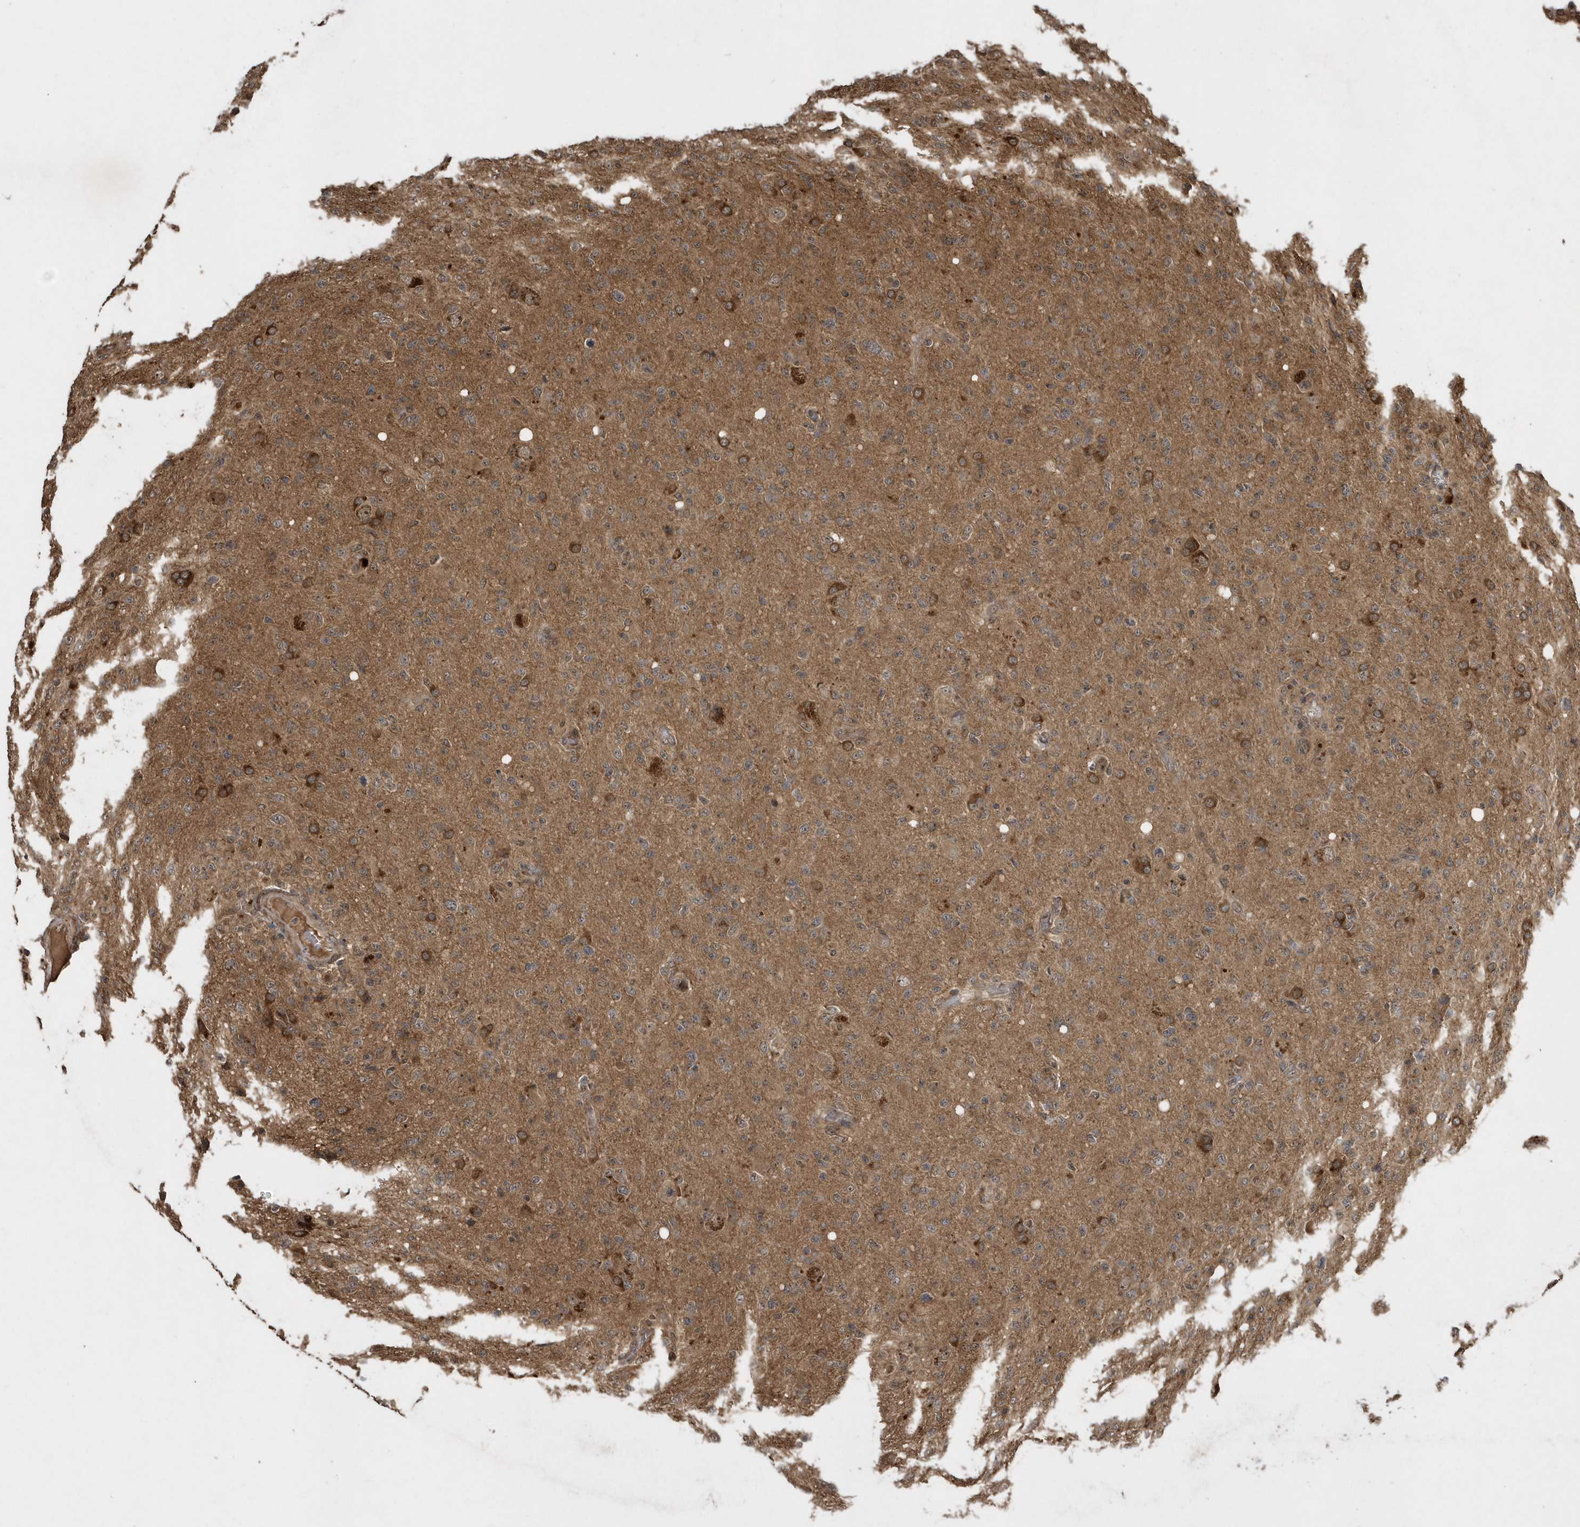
{"staining": {"intensity": "weak", "quantity": "25%-75%", "location": "cytoplasmic/membranous"}, "tissue": "glioma", "cell_type": "Tumor cells", "image_type": "cancer", "snomed": [{"axis": "morphology", "description": "Glioma, malignant, High grade"}, {"axis": "topography", "description": "Brain"}], "caption": "Immunohistochemistry (IHC) (DAB (3,3'-diaminobenzidine)) staining of malignant high-grade glioma reveals weak cytoplasmic/membranous protein positivity in approximately 25%-75% of tumor cells.", "gene": "WASHC5", "patient": {"sex": "female", "age": 57}}